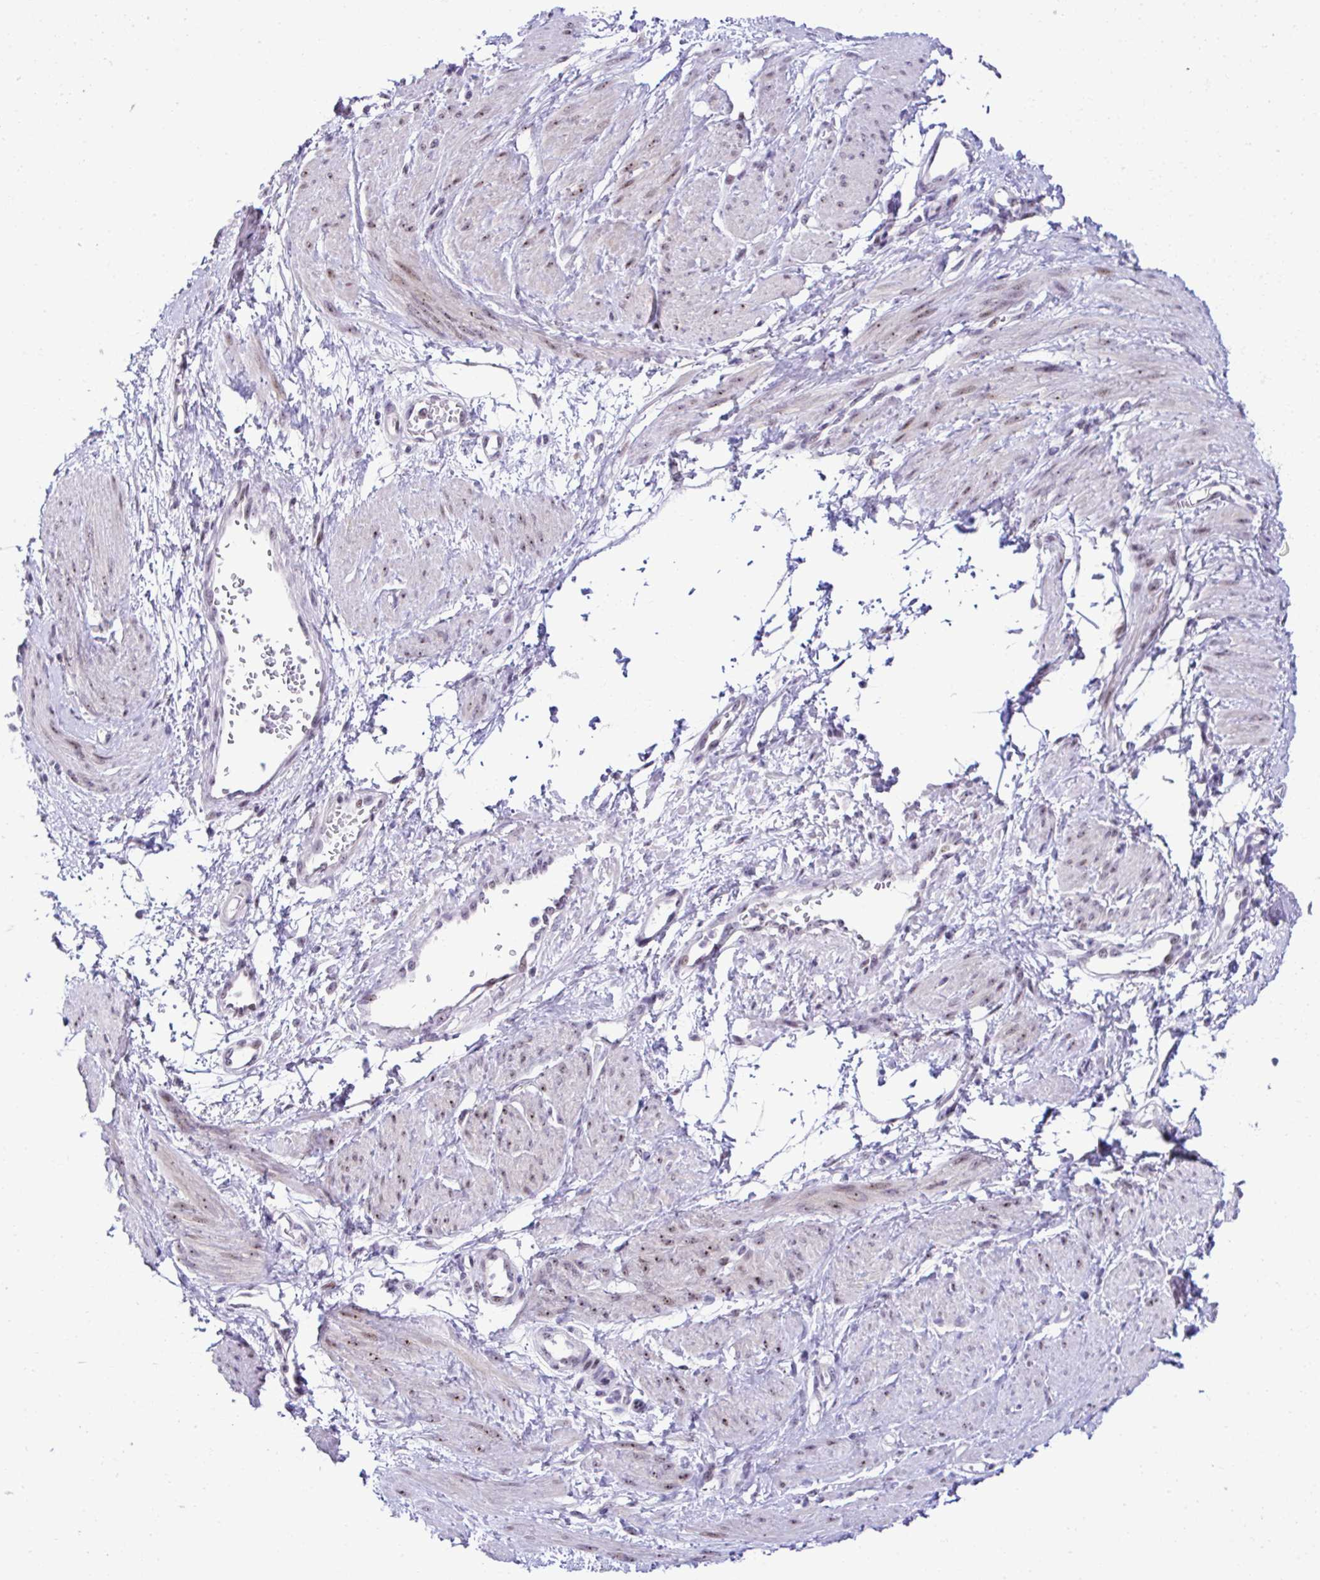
{"staining": {"intensity": "weak", "quantity": "<25%", "location": "nuclear"}, "tissue": "smooth muscle", "cell_type": "Smooth muscle cells", "image_type": "normal", "snomed": [{"axis": "morphology", "description": "Normal tissue, NOS"}, {"axis": "topography", "description": "Smooth muscle"}, {"axis": "topography", "description": "Uterus"}], "caption": "A photomicrograph of smooth muscle stained for a protein shows no brown staining in smooth muscle cells. (Brightfield microscopy of DAB (3,3'-diaminobenzidine) immunohistochemistry (IHC) at high magnification).", "gene": "CEP72", "patient": {"sex": "female", "age": 39}}